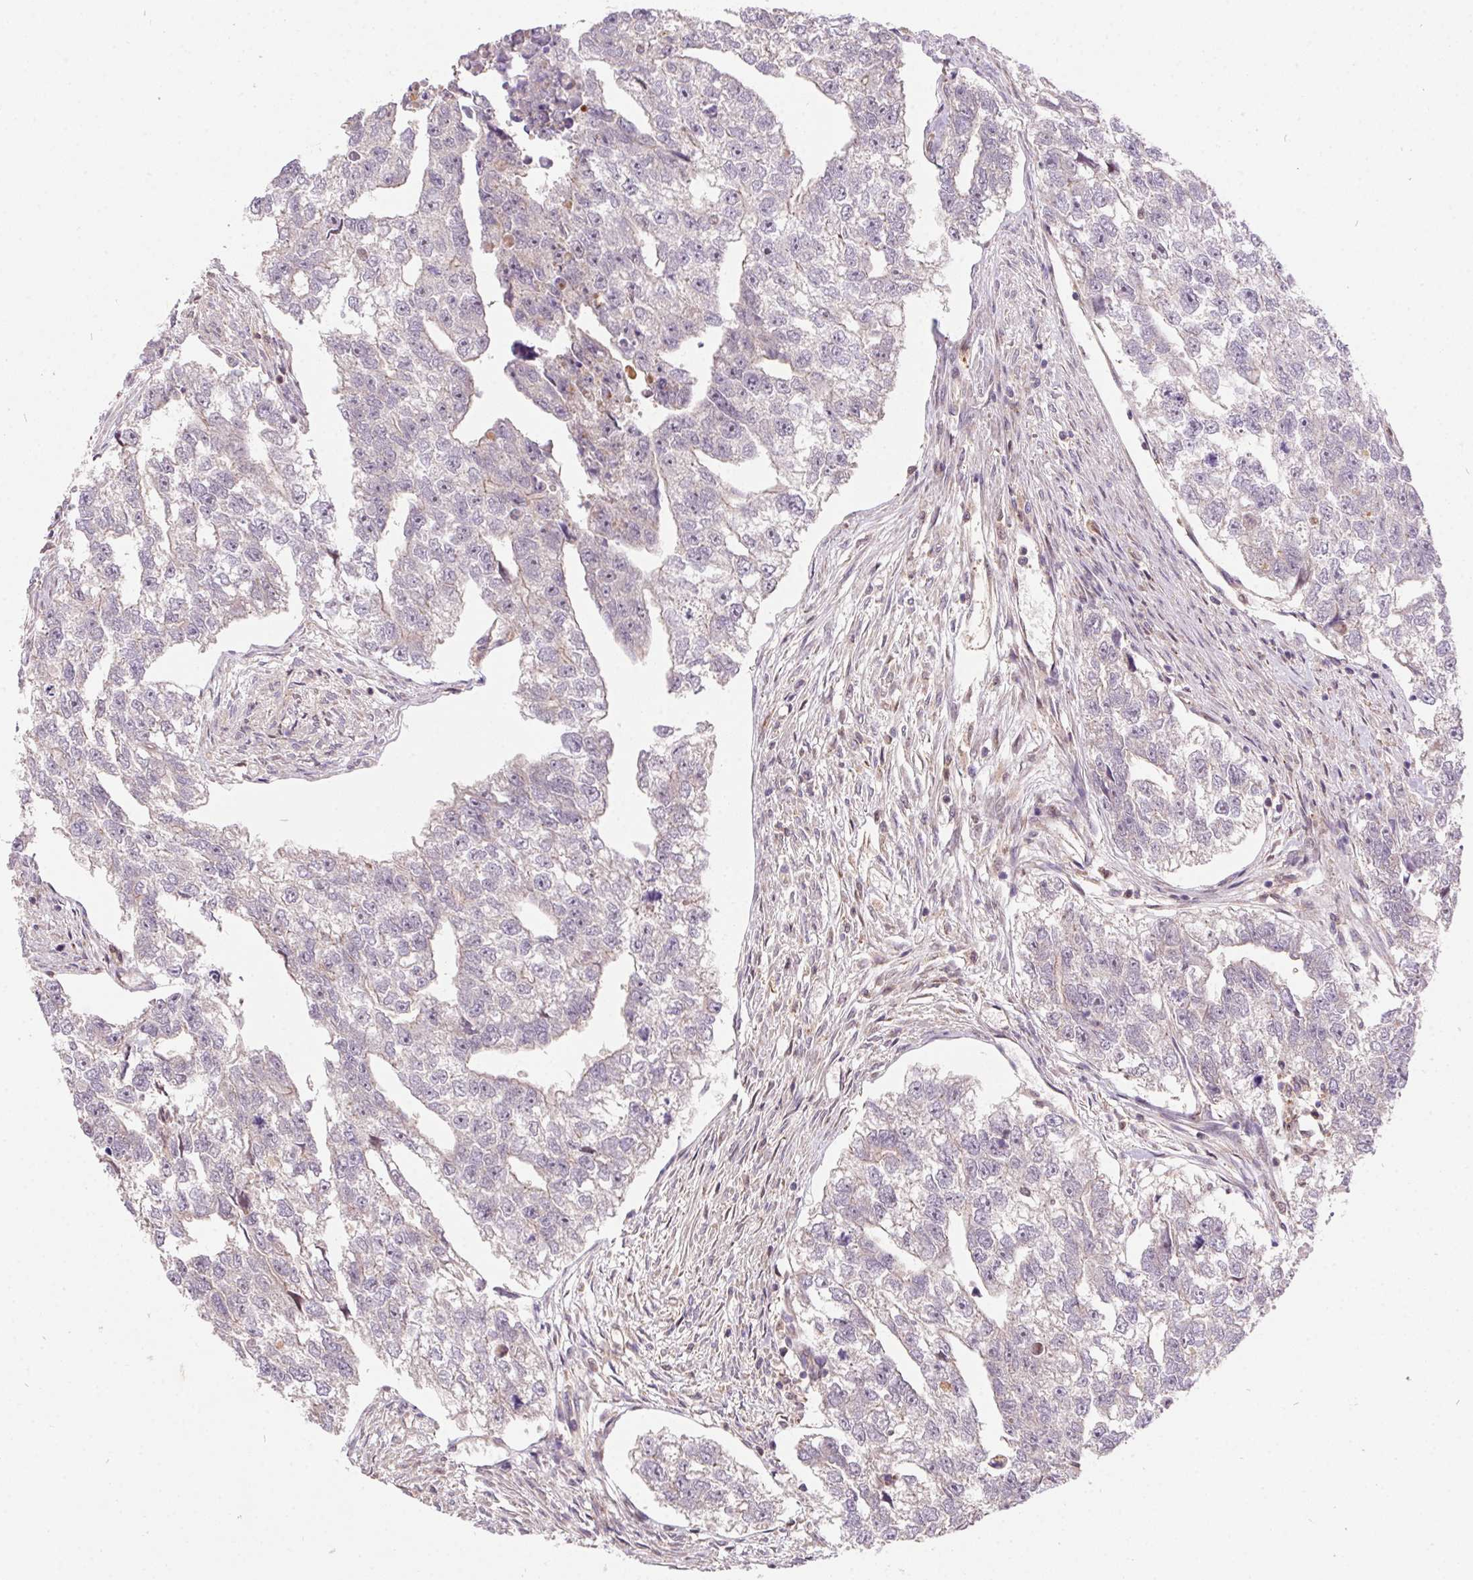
{"staining": {"intensity": "negative", "quantity": "none", "location": "none"}, "tissue": "testis cancer", "cell_type": "Tumor cells", "image_type": "cancer", "snomed": [{"axis": "morphology", "description": "Carcinoma, Embryonal, NOS"}, {"axis": "morphology", "description": "Teratoma, malignant, NOS"}, {"axis": "topography", "description": "Testis"}], "caption": "Immunohistochemistry micrograph of human testis cancer (teratoma (malignant)) stained for a protein (brown), which shows no positivity in tumor cells.", "gene": "NUDT16", "patient": {"sex": "male", "age": 44}}